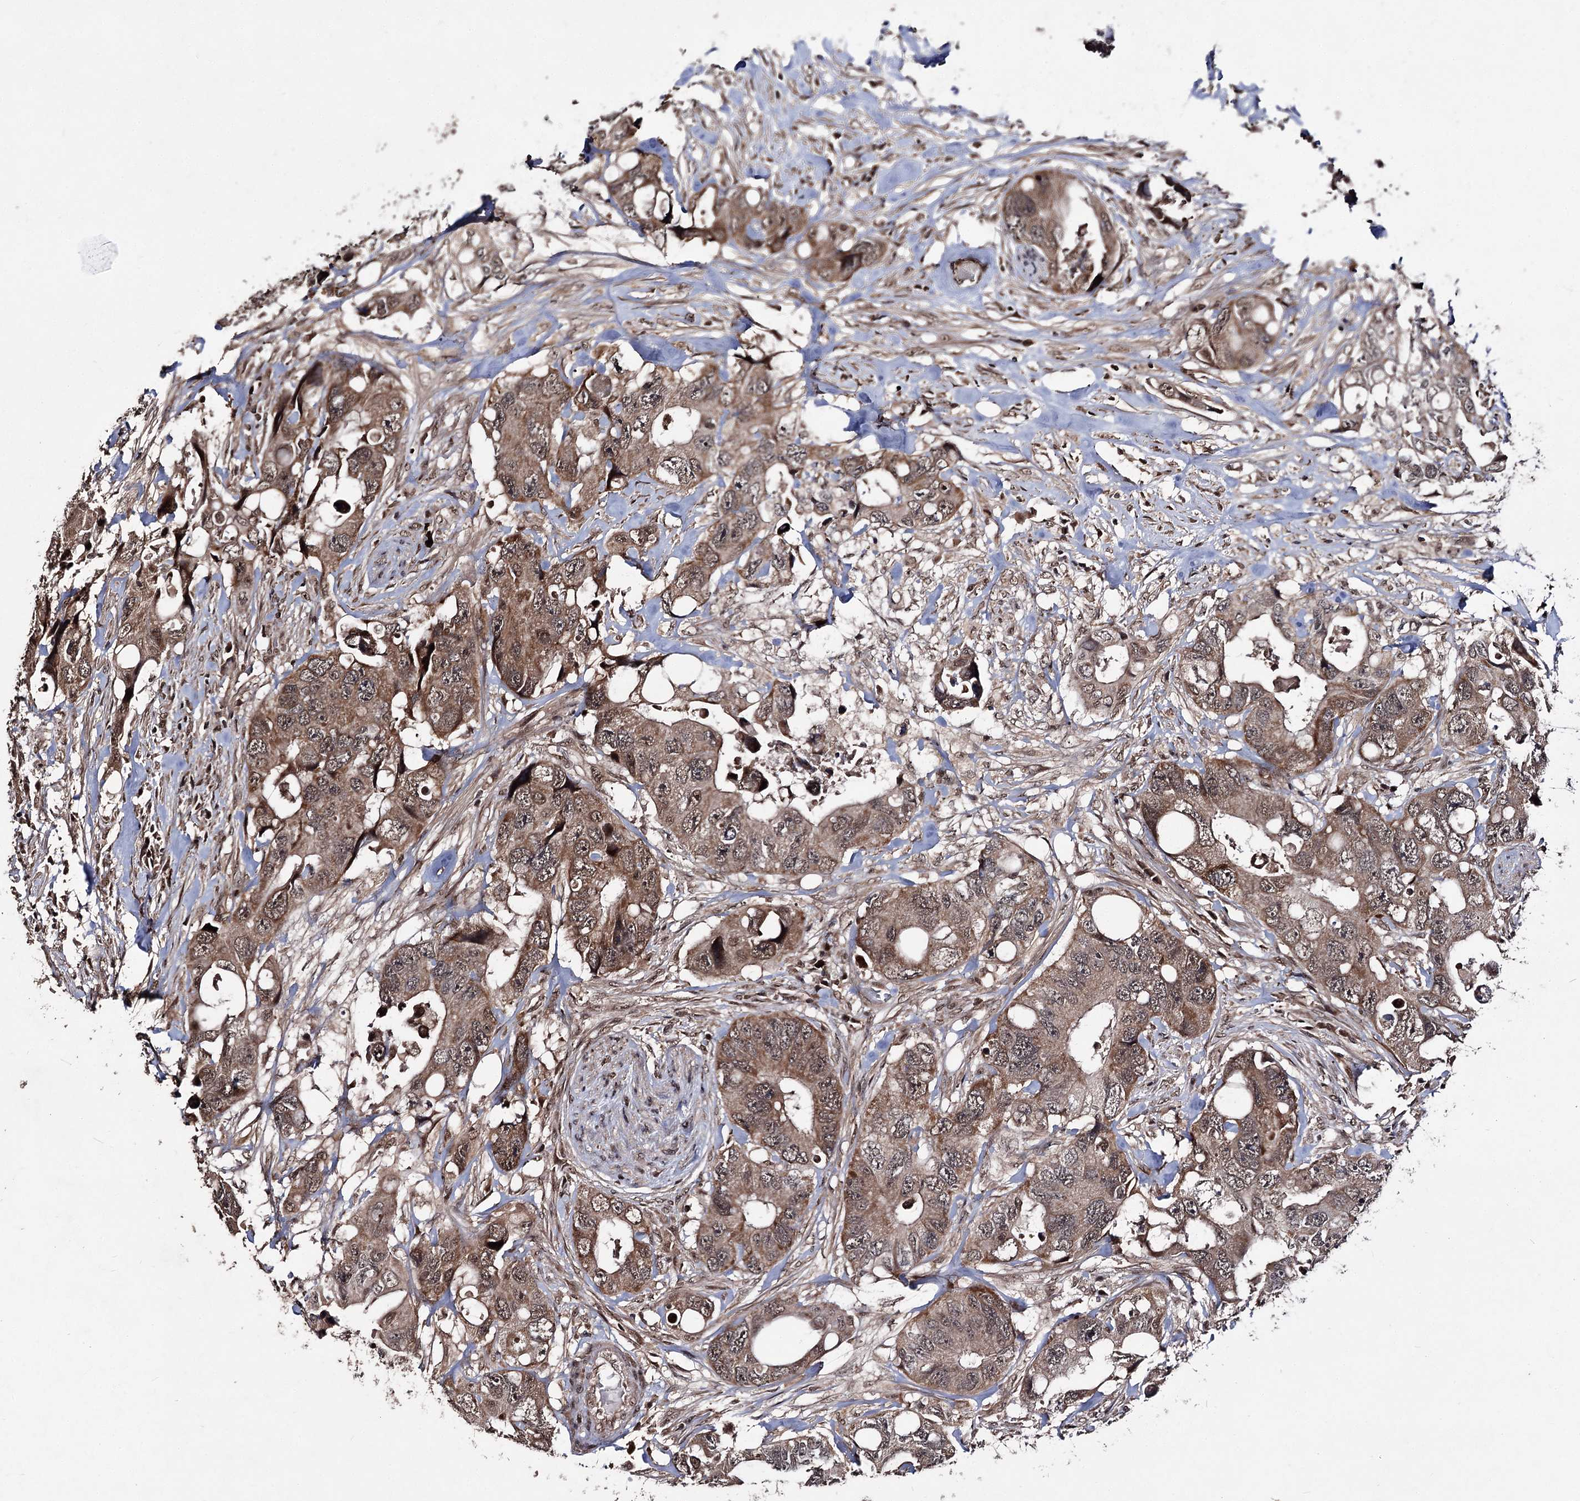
{"staining": {"intensity": "strong", "quantity": ">75%", "location": "cytoplasmic/membranous,nuclear"}, "tissue": "colorectal cancer", "cell_type": "Tumor cells", "image_type": "cancer", "snomed": [{"axis": "morphology", "description": "Adenocarcinoma, NOS"}, {"axis": "topography", "description": "Rectum"}], "caption": "A brown stain shows strong cytoplasmic/membranous and nuclear positivity of a protein in colorectal cancer tumor cells.", "gene": "FAM53B", "patient": {"sex": "male", "age": 57}}